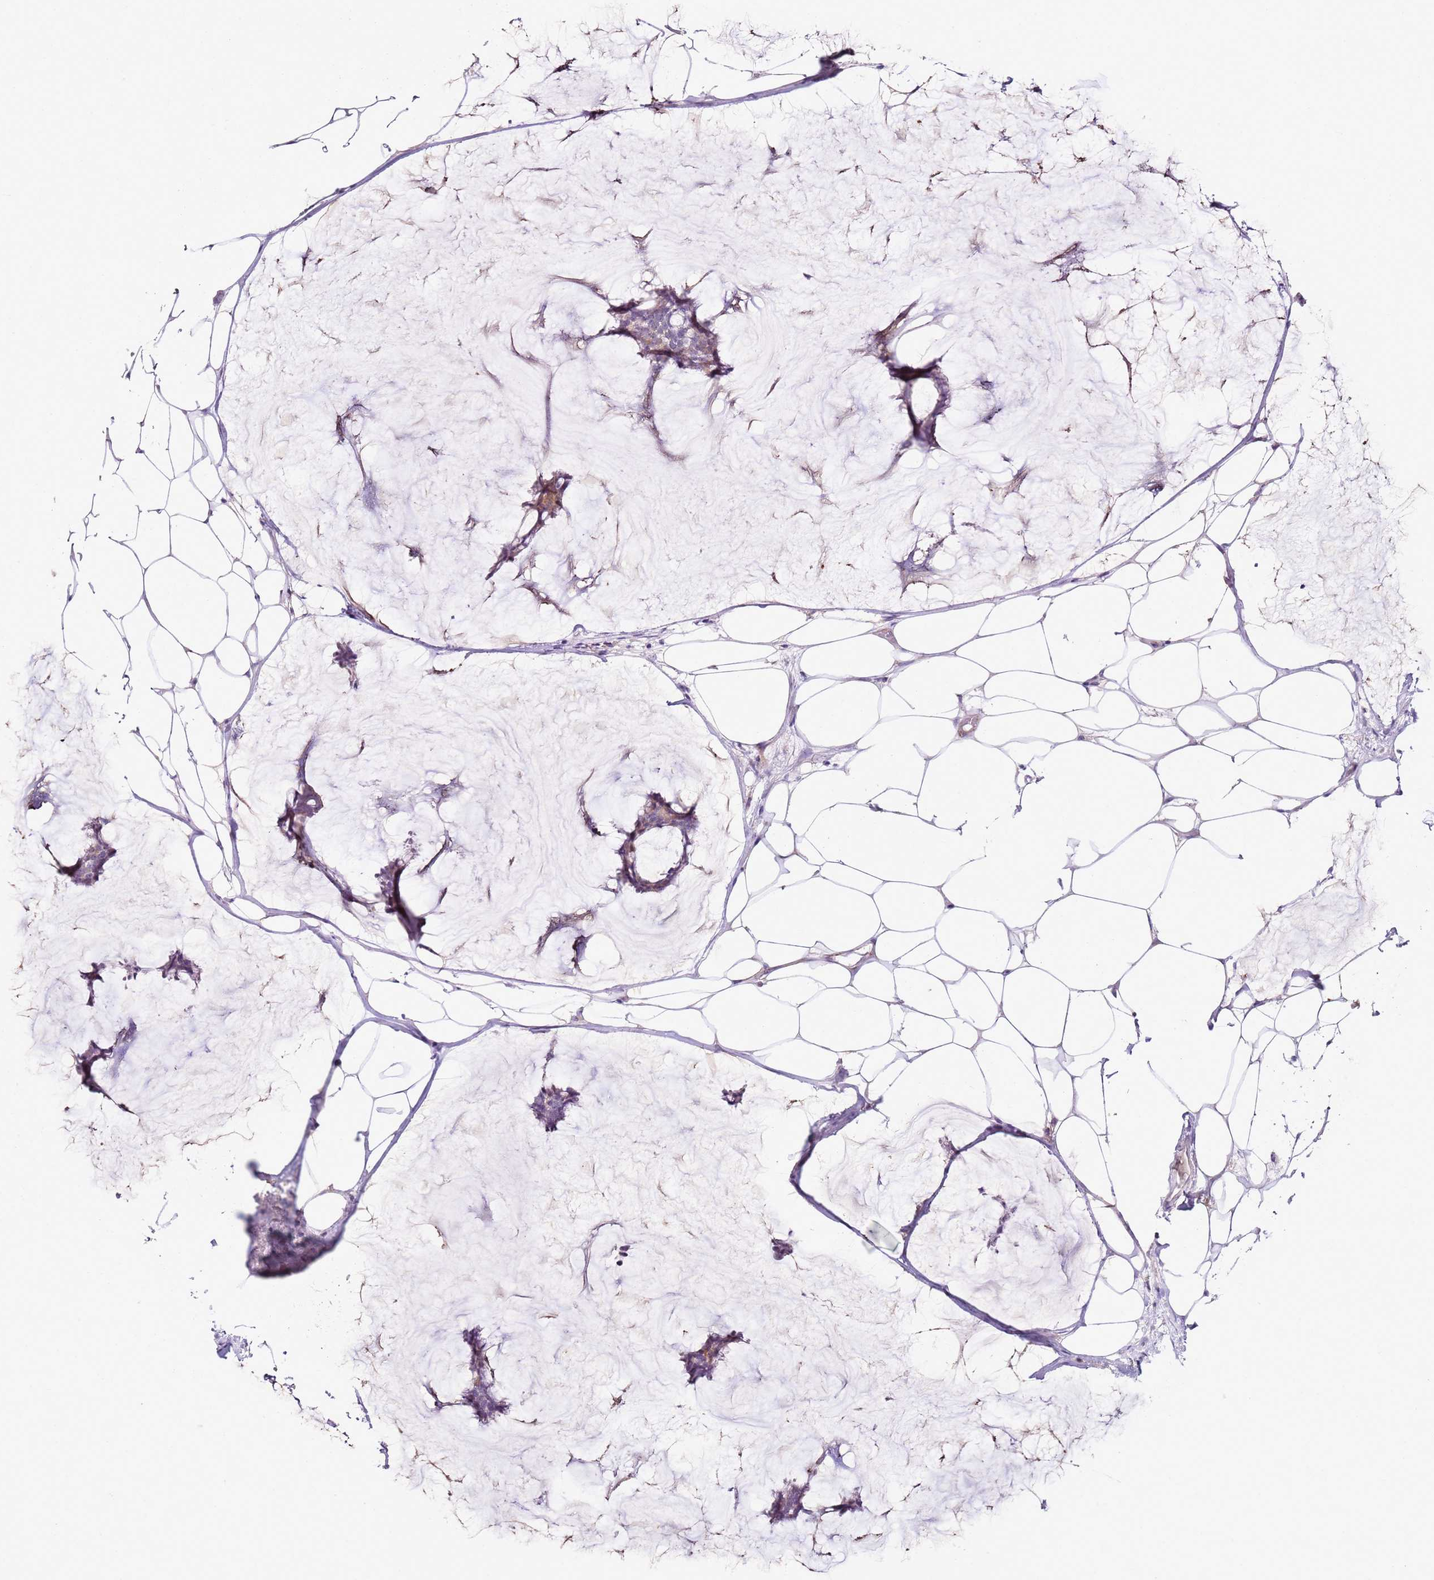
{"staining": {"intensity": "negative", "quantity": "none", "location": "none"}, "tissue": "breast cancer", "cell_type": "Tumor cells", "image_type": "cancer", "snomed": [{"axis": "morphology", "description": "Duct carcinoma"}, {"axis": "topography", "description": "Breast"}], "caption": "IHC photomicrograph of breast cancer stained for a protein (brown), which reveals no positivity in tumor cells.", "gene": "HGD", "patient": {"sex": "female", "age": 93}}